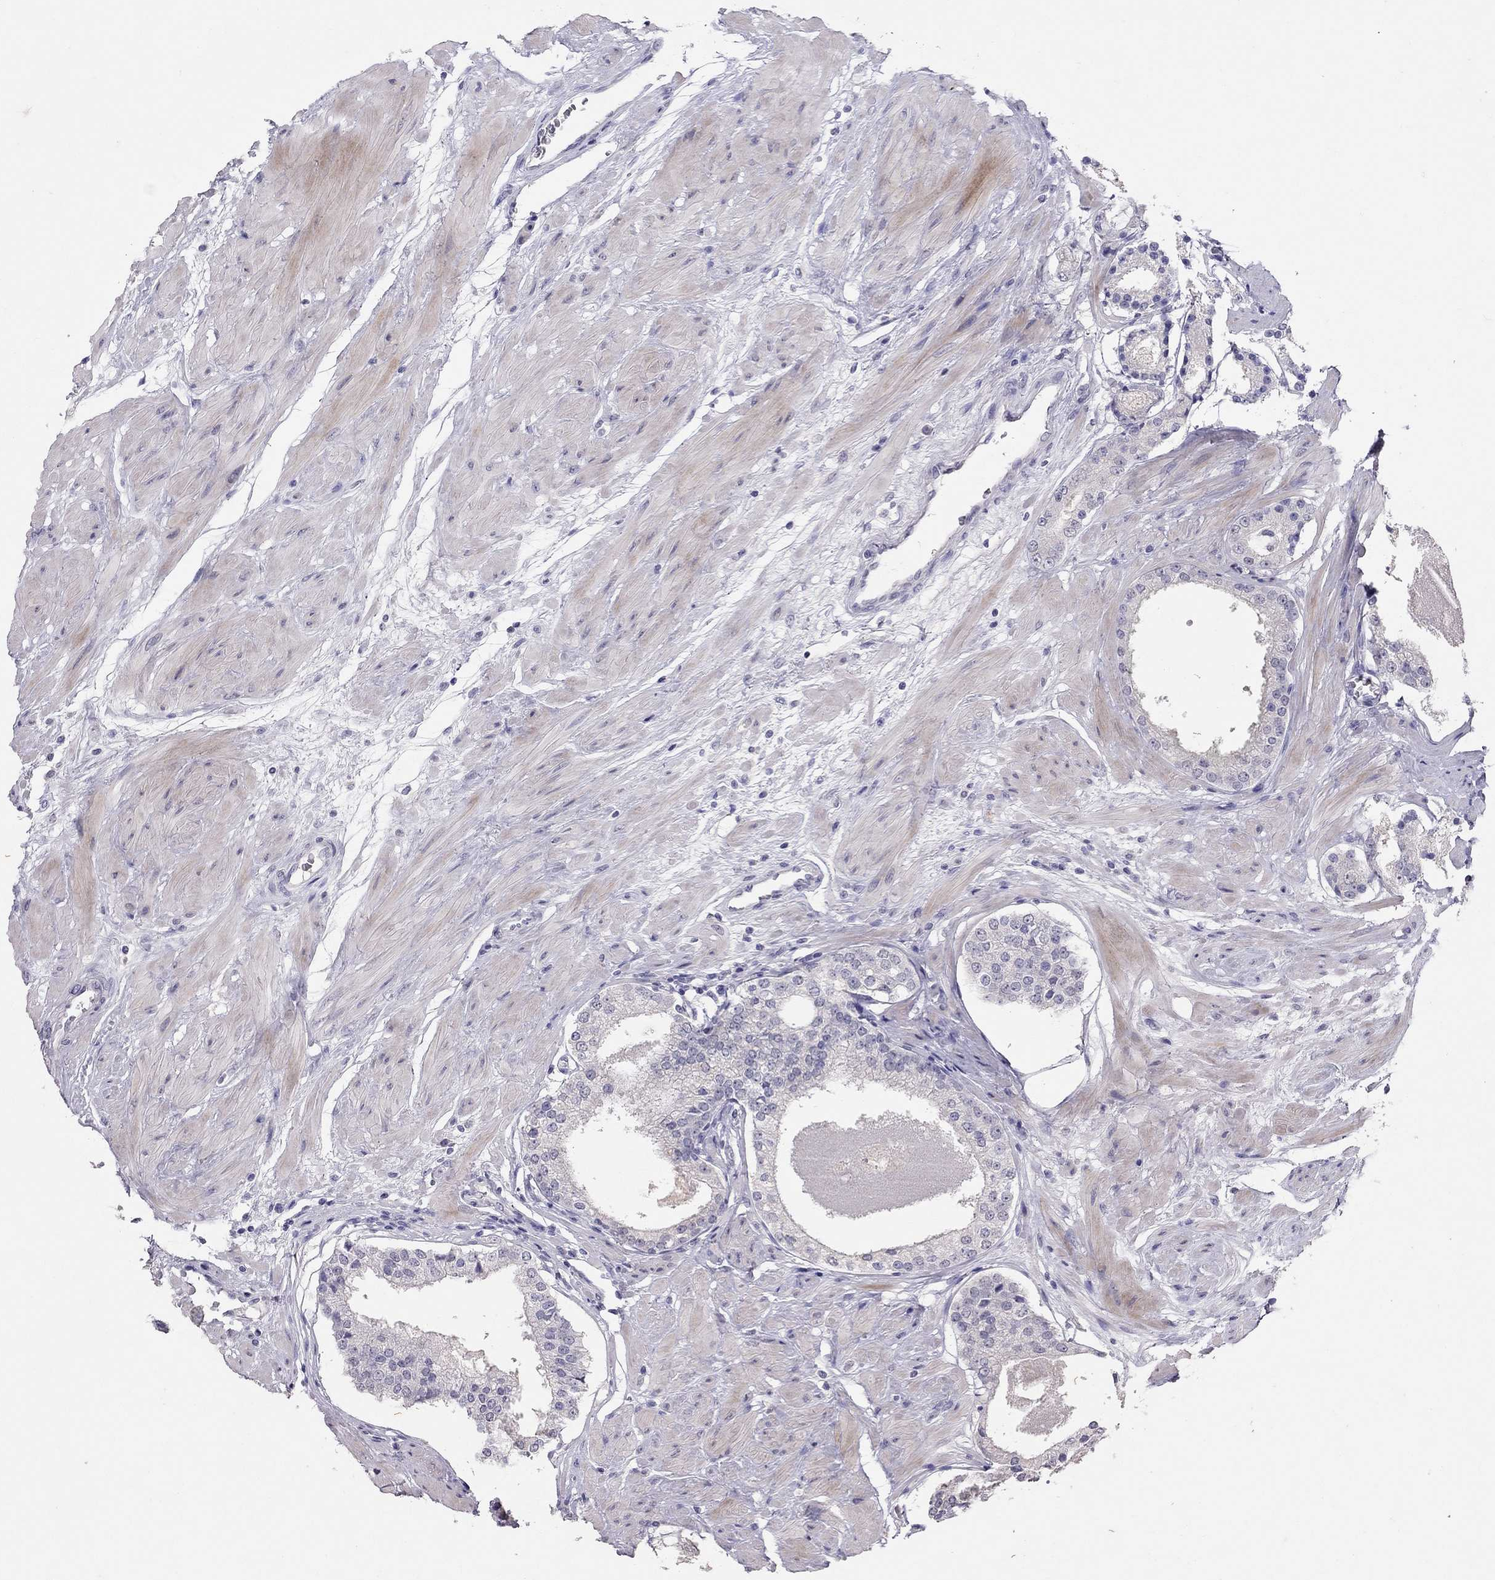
{"staining": {"intensity": "negative", "quantity": "none", "location": "none"}, "tissue": "prostate cancer", "cell_type": "Tumor cells", "image_type": "cancer", "snomed": [{"axis": "morphology", "description": "Adenocarcinoma, Low grade"}, {"axis": "topography", "description": "Prostate"}], "caption": "IHC micrograph of neoplastic tissue: human prostate cancer stained with DAB shows no significant protein positivity in tumor cells. Nuclei are stained in blue.", "gene": "PSMB11", "patient": {"sex": "male", "age": 60}}